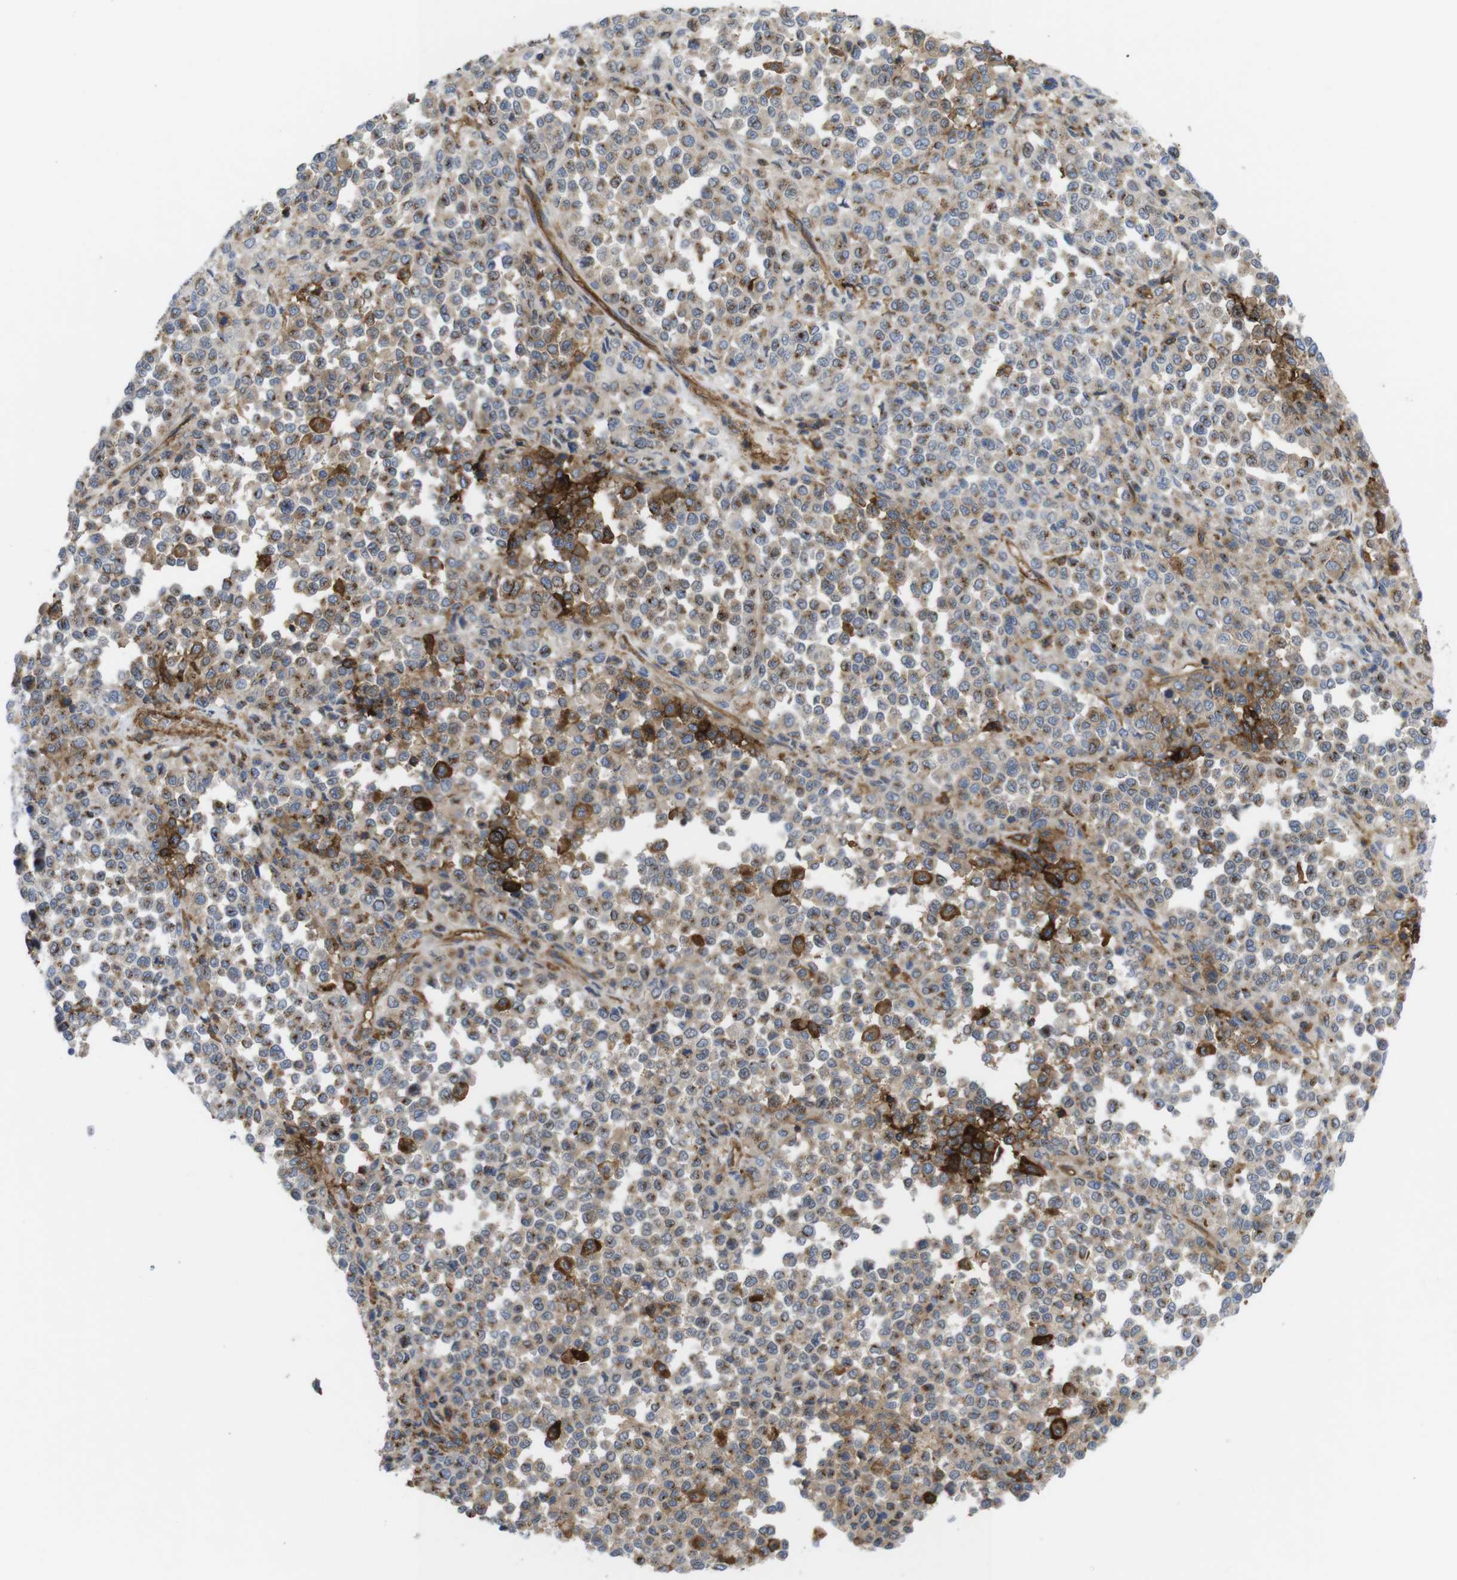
{"staining": {"intensity": "moderate", "quantity": "25%-75%", "location": "cytoplasmic/membranous"}, "tissue": "melanoma", "cell_type": "Tumor cells", "image_type": "cancer", "snomed": [{"axis": "morphology", "description": "Malignant melanoma, Metastatic site"}, {"axis": "topography", "description": "Pancreas"}], "caption": "The micrograph demonstrates staining of malignant melanoma (metastatic site), revealing moderate cytoplasmic/membranous protein staining (brown color) within tumor cells.", "gene": "CCR6", "patient": {"sex": "female", "age": 30}}